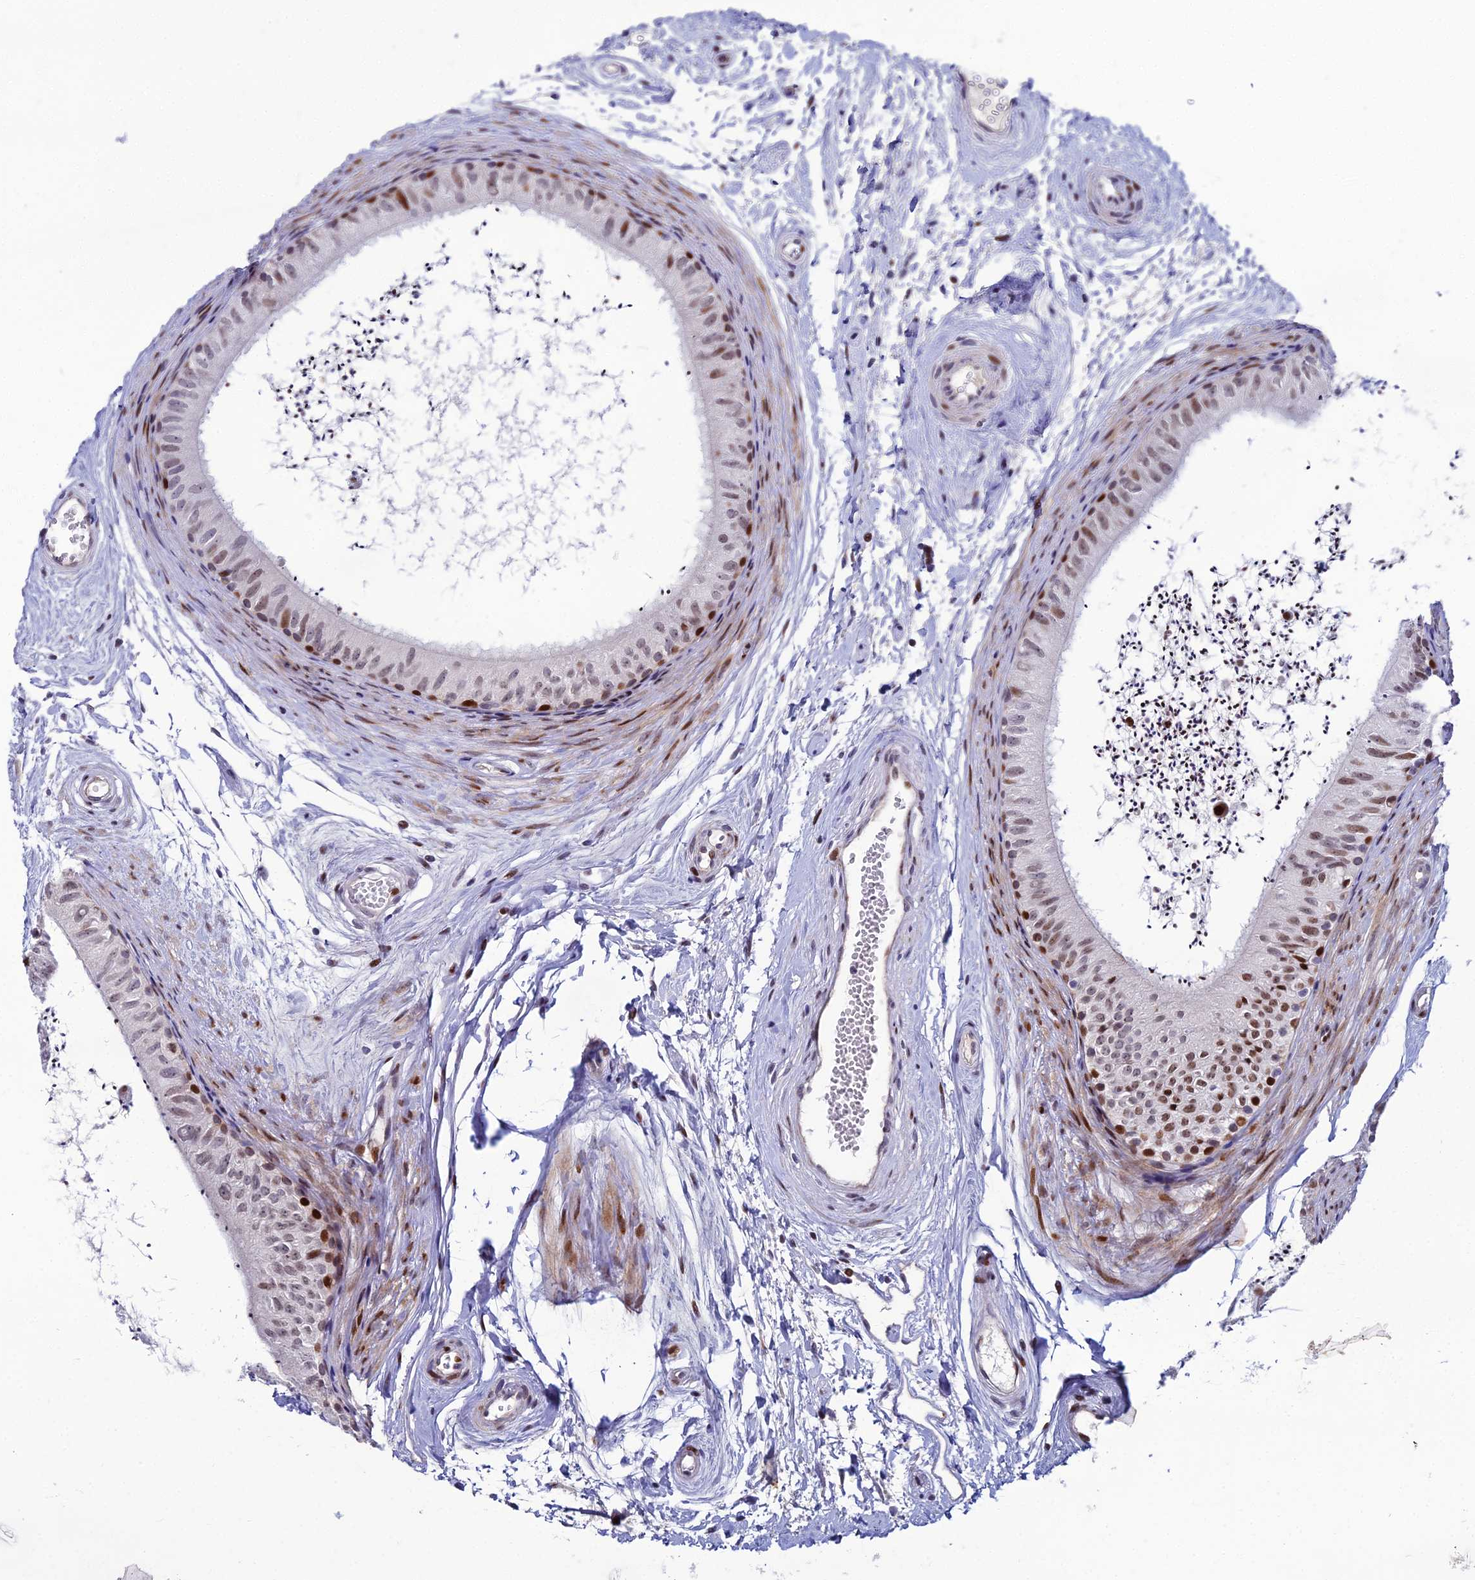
{"staining": {"intensity": "moderate", "quantity": "25%-75%", "location": "nuclear"}, "tissue": "epididymis", "cell_type": "Glandular cells", "image_type": "normal", "snomed": [{"axis": "morphology", "description": "Normal tissue, NOS"}, {"axis": "topography", "description": "Epididymis"}], "caption": "IHC micrograph of benign epididymis stained for a protein (brown), which shows medium levels of moderate nuclear staining in about 25%-75% of glandular cells.", "gene": "TAF9B", "patient": {"sex": "male", "age": 56}}